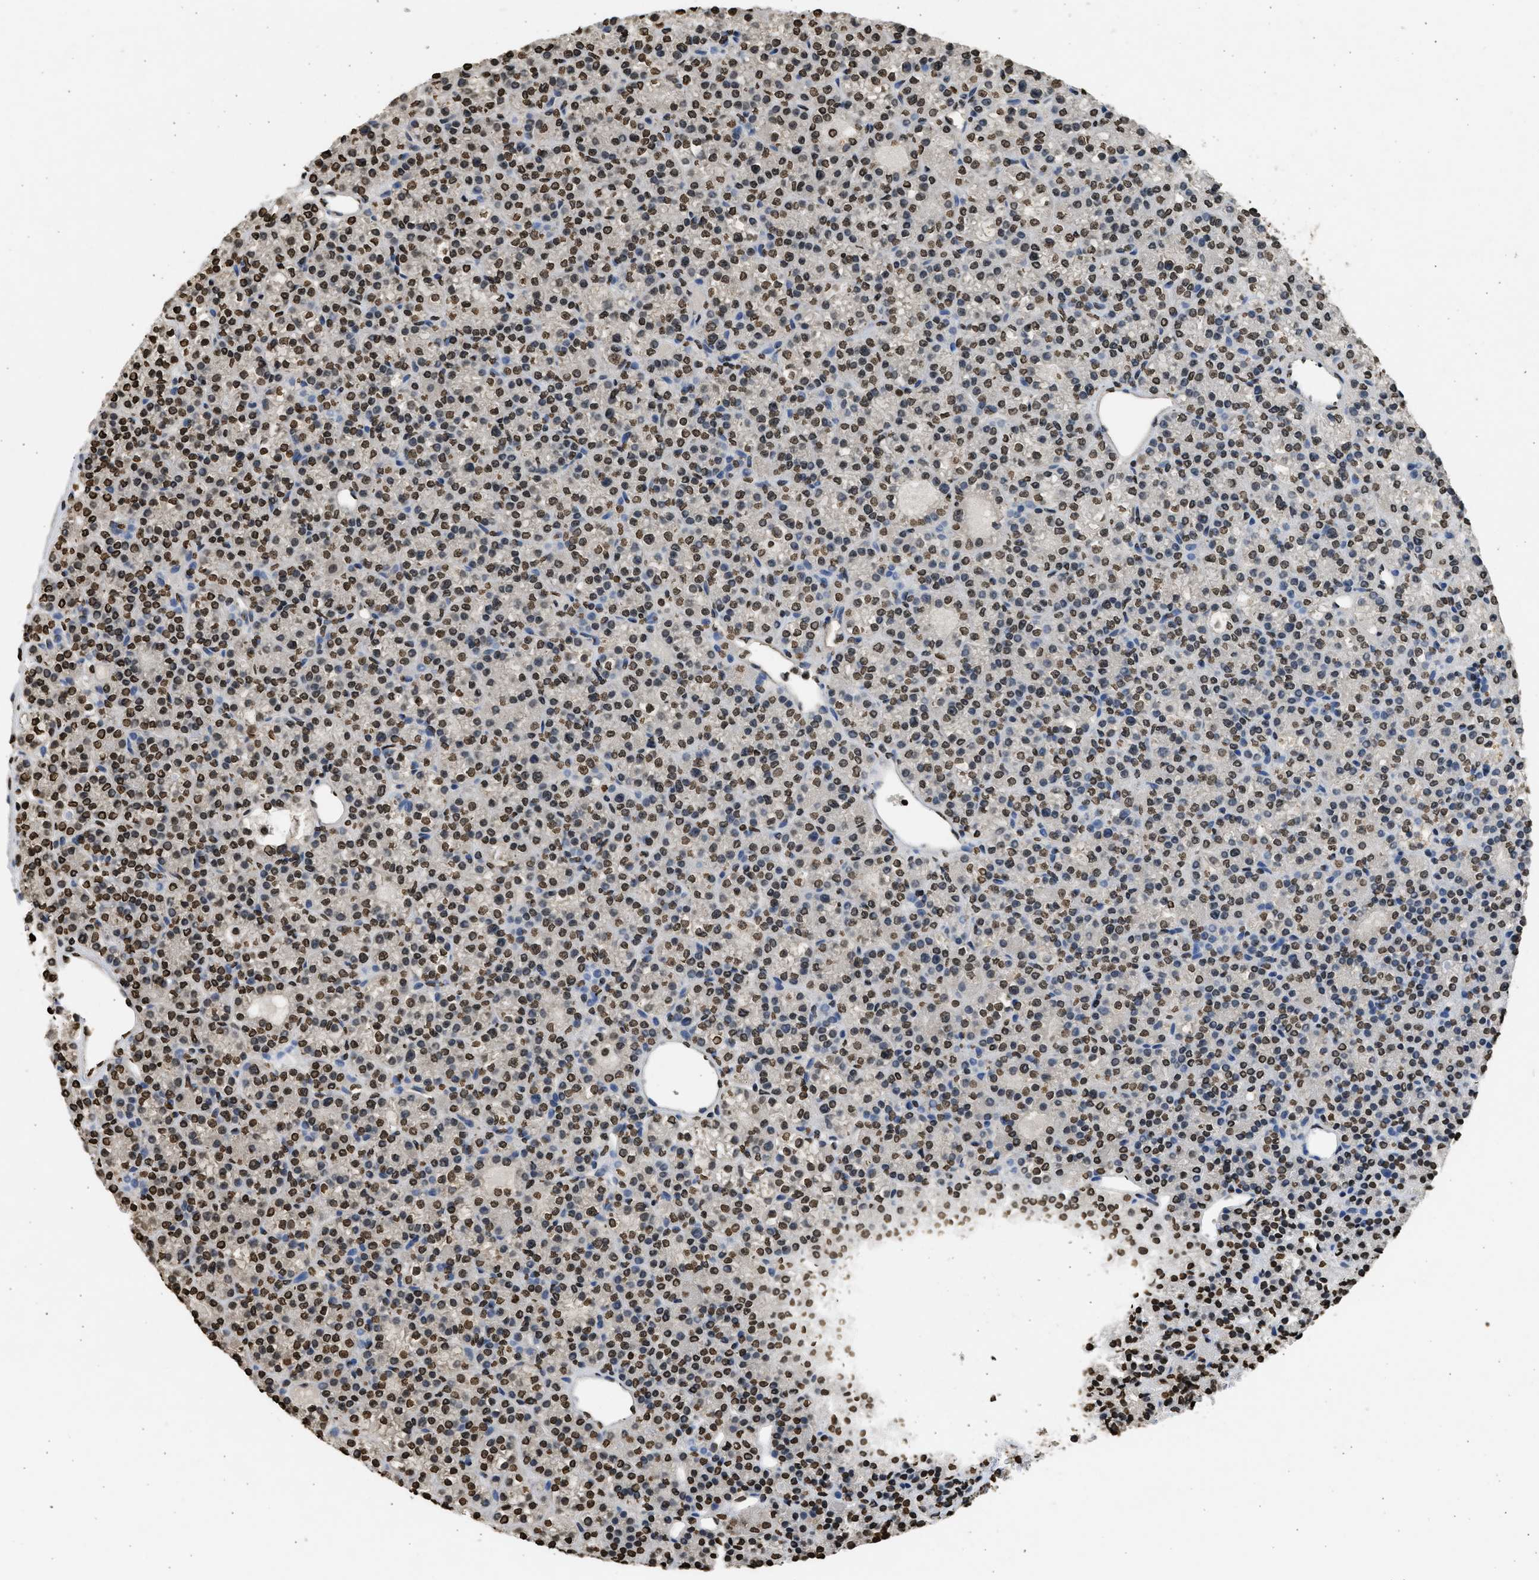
{"staining": {"intensity": "moderate", "quantity": ">75%", "location": "nuclear"}, "tissue": "parathyroid gland", "cell_type": "Glandular cells", "image_type": "normal", "snomed": [{"axis": "morphology", "description": "Normal tissue, NOS"}, {"axis": "morphology", "description": "Adenoma, NOS"}, {"axis": "topography", "description": "Parathyroid gland"}], "caption": "Glandular cells display medium levels of moderate nuclear staining in approximately >75% of cells in unremarkable parathyroid gland. The staining is performed using DAB (3,3'-diaminobenzidine) brown chromogen to label protein expression. The nuclei are counter-stained blue using hematoxylin.", "gene": "RRAGC", "patient": {"sex": "female", "age": 64}}